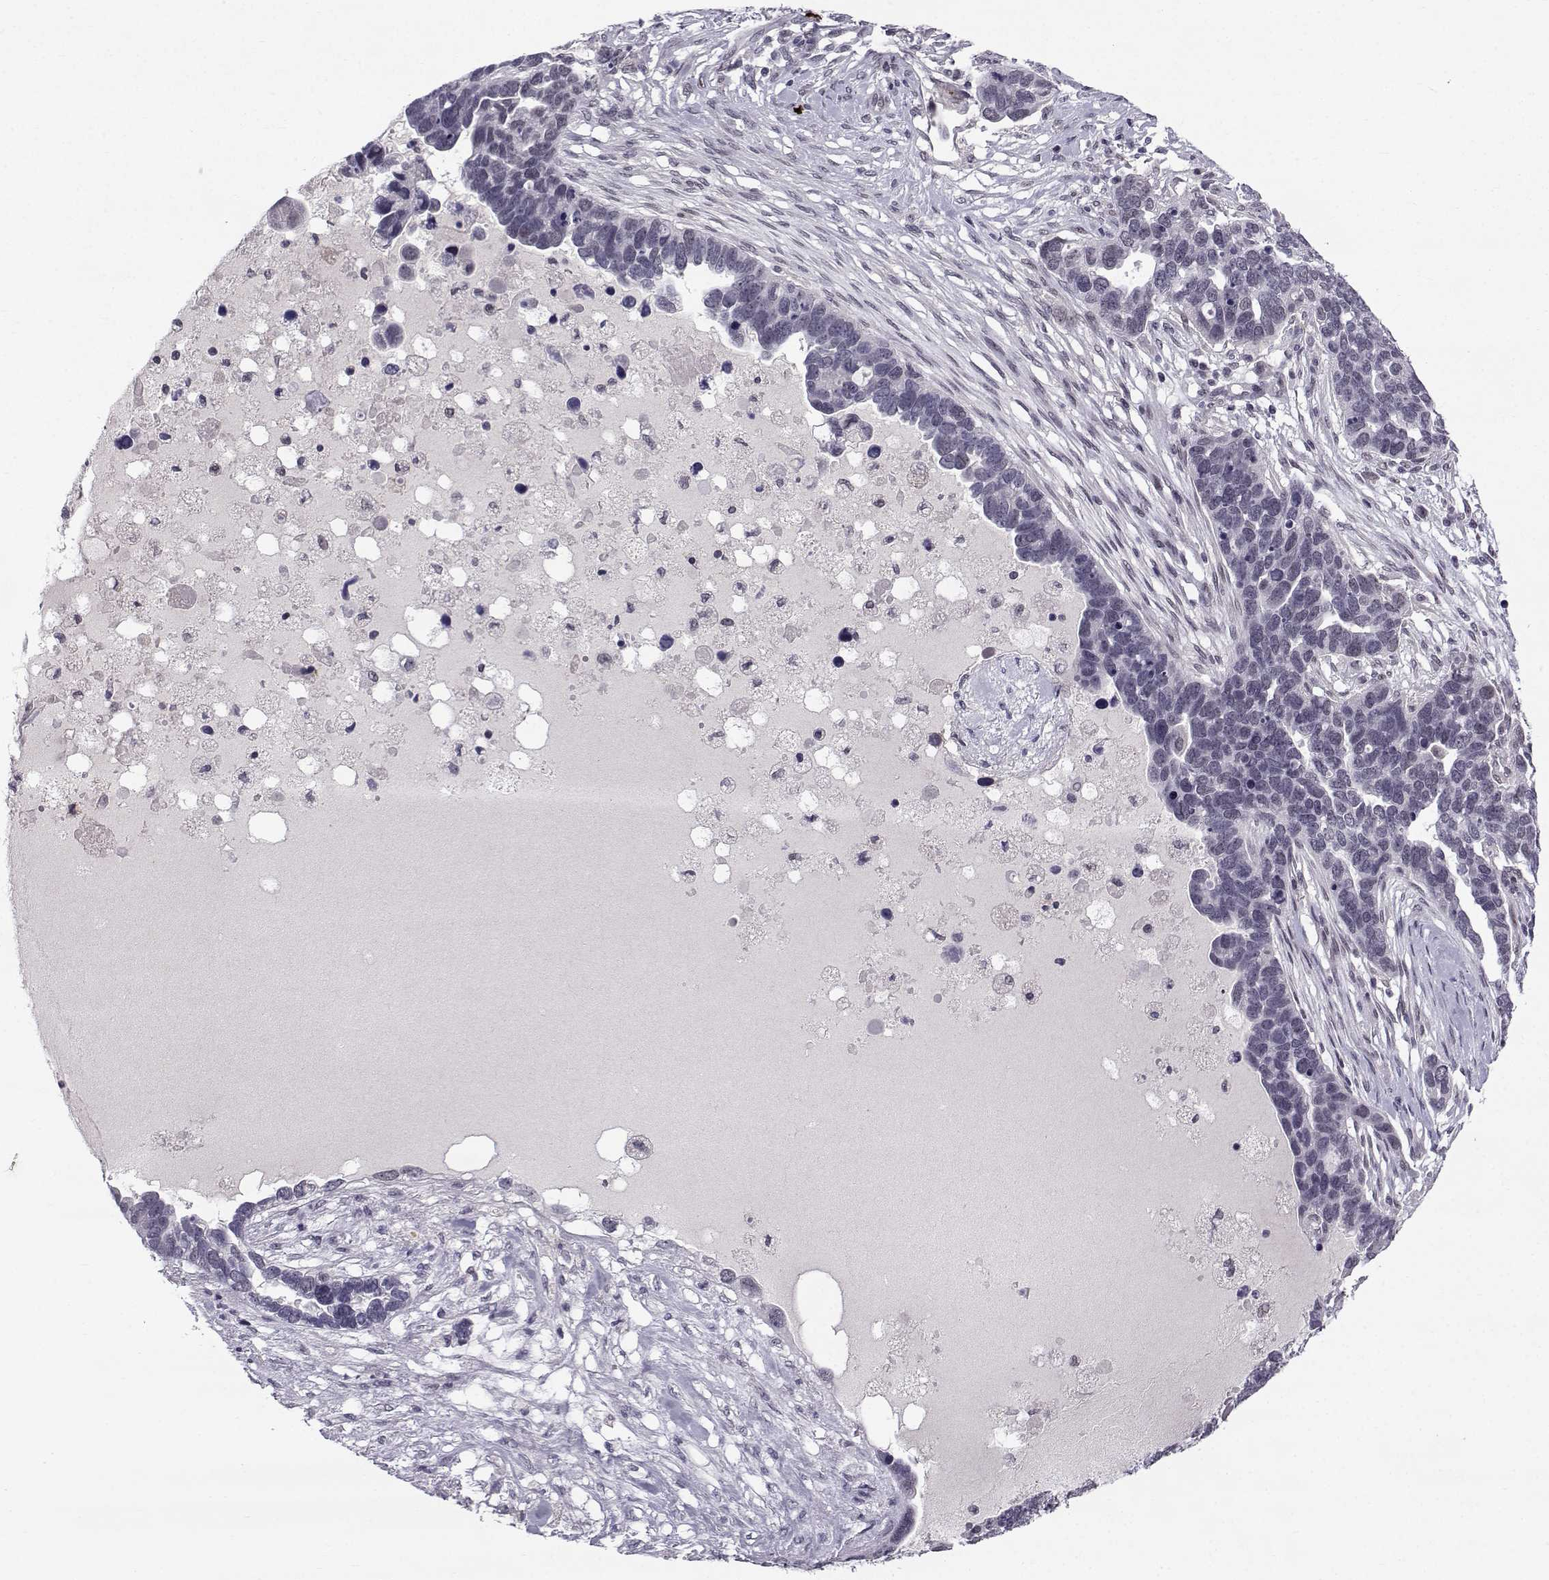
{"staining": {"intensity": "negative", "quantity": "none", "location": "none"}, "tissue": "ovarian cancer", "cell_type": "Tumor cells", "image_type": "cancer", "snomed": [{"axis": "morphology", "description": "Cystadenocarcinoma, serous, NOS"}, {"axis": "topography", "description": "Ovary"}], "caption": "A micrograph of ovarian serous cystadenocarcinoma stained for a protein shows no brown staining in tumor cells.", "gene": "RBM24", "patient": {"sex": "female", "age": 54}}